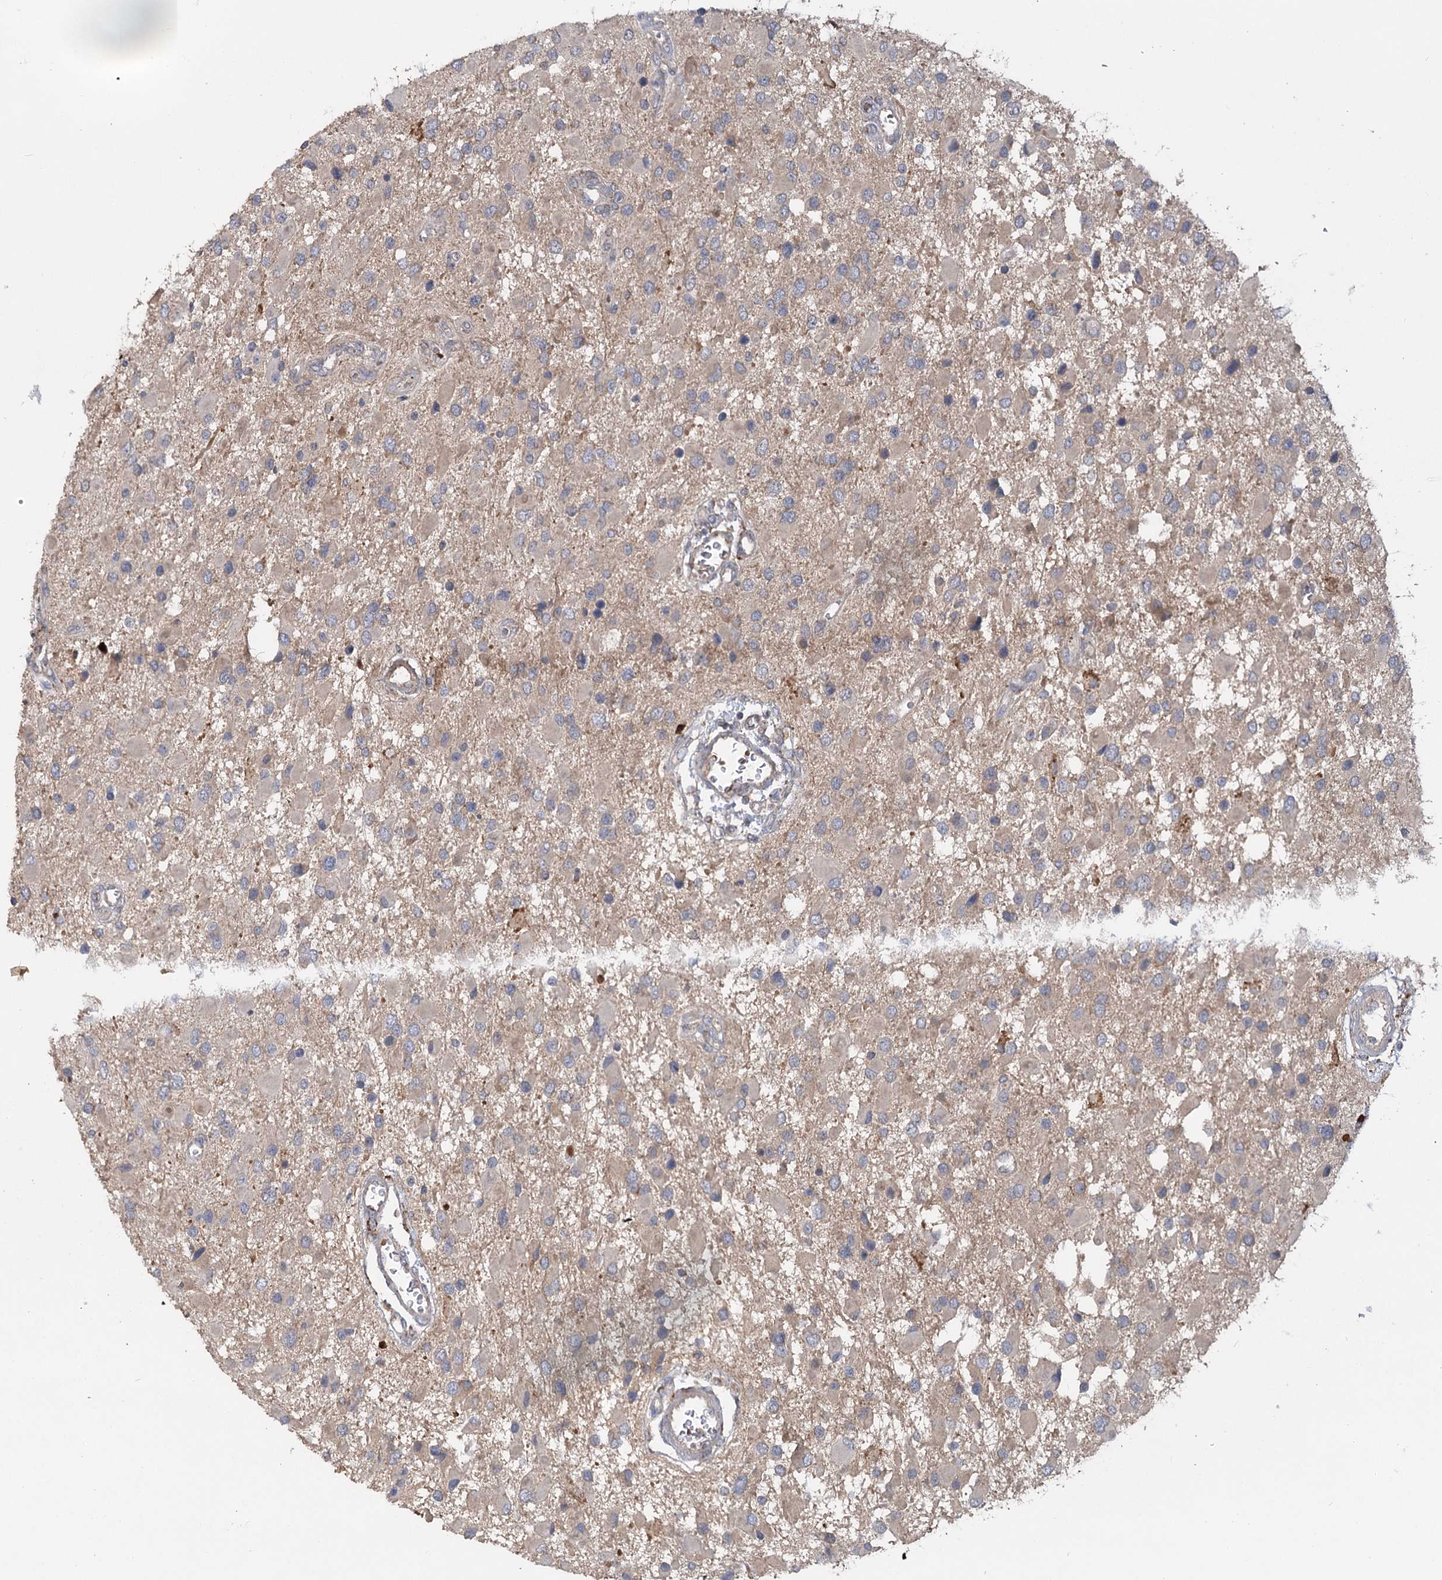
{"staining": {"intensity": "negative", "quantity": "none", "location": "none"}, "tissue": "glioma", "cell_type": "Tumor cells", "image_type": "cancer", "snomed": [{"axis": "morphology", "description": "Glioma, malignant, High grade"}, {"axis": "topography", "description": "Brain"}], "caption": "Malignant high-grade glioma stained for a protein using immunohistochemistry exhibits no expression tumor cells.", "gene": "PYROXD2", "patient": {"sex": "male", "age": 53}}